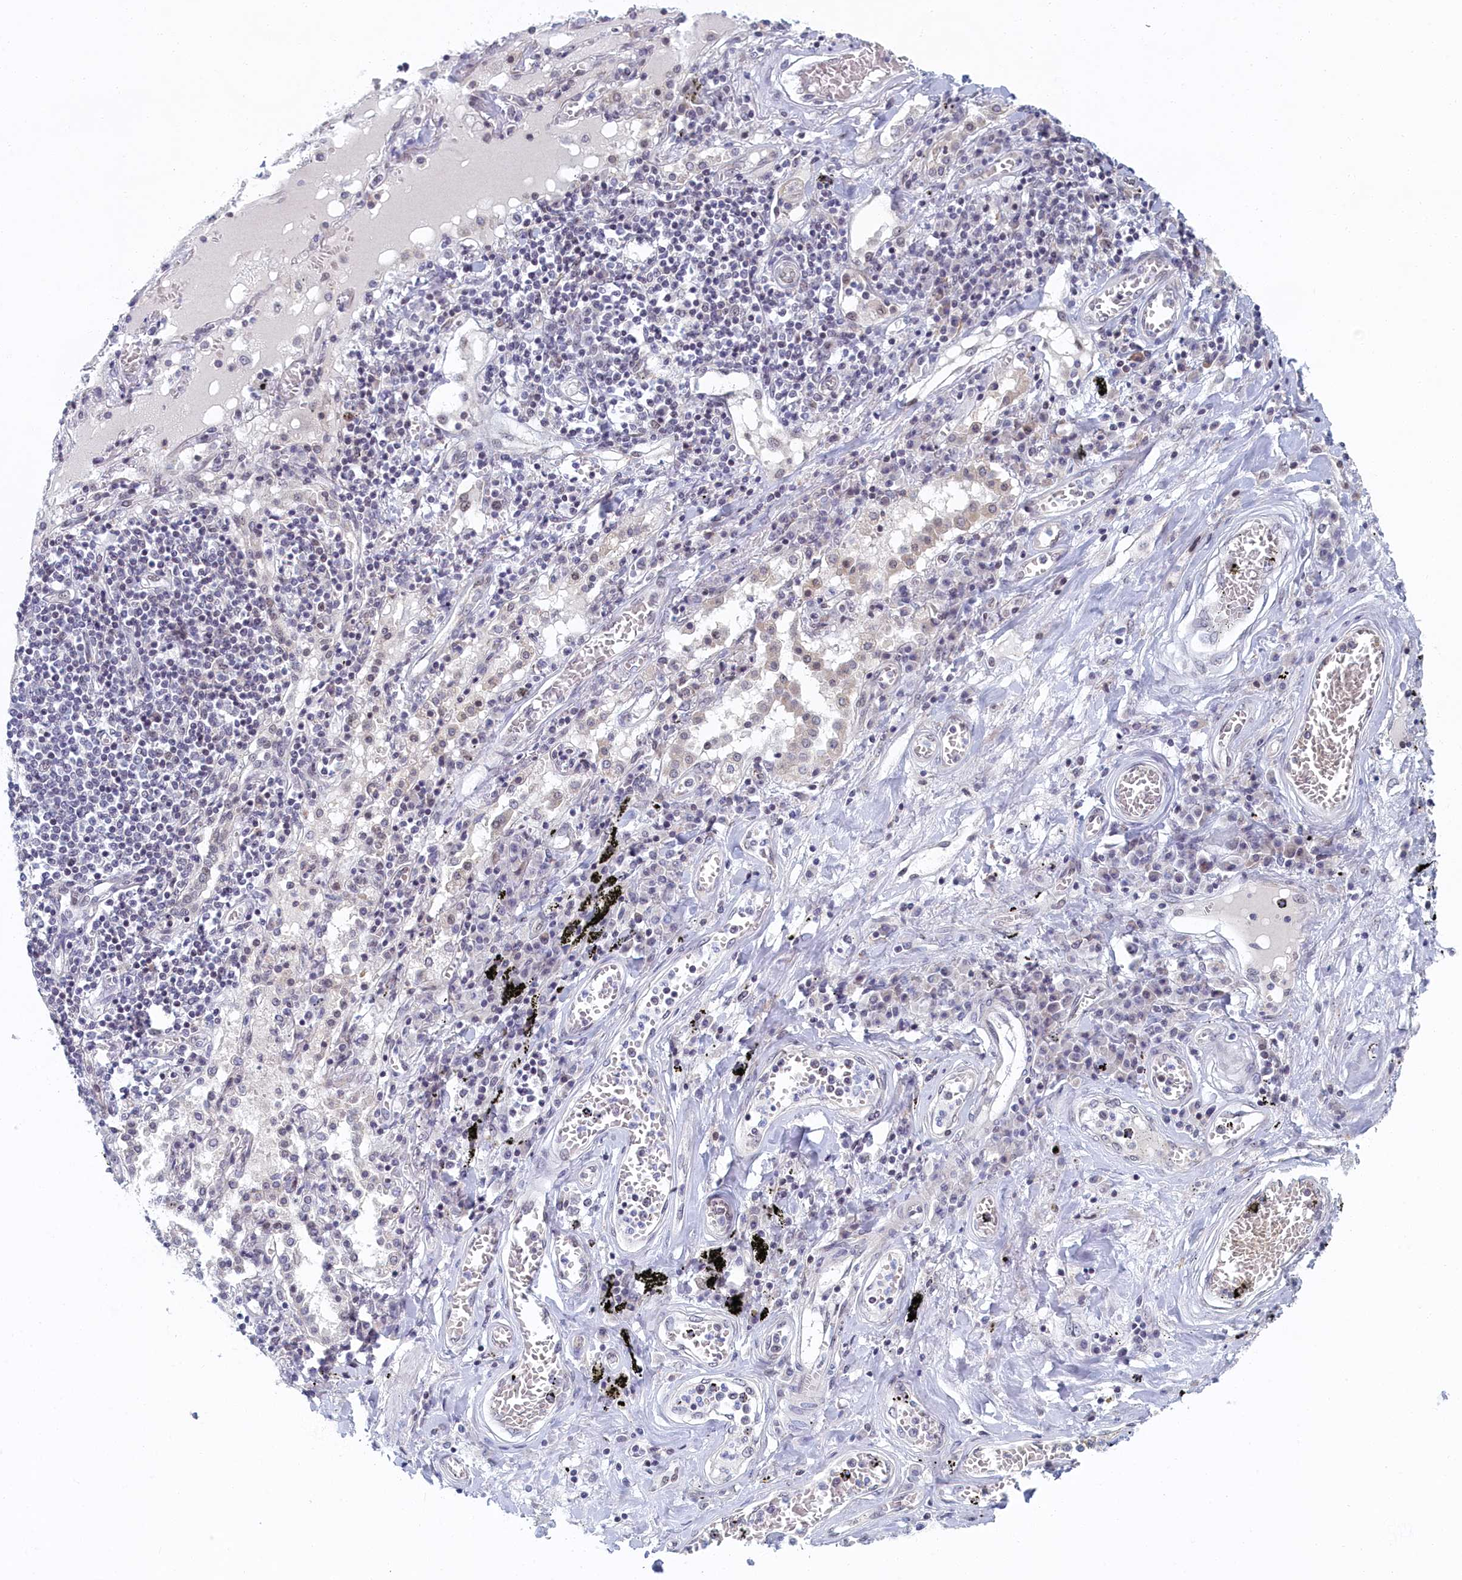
{"staining": {"intensity": "negative", "quantity": "none", "location": "none"}, "tissue": "lung cancer", "cell_type": "Tumor cells", "image_type": "cancer", "snomed": [{"axis": "morphology", "description": "Squamous cell carcinoma, NOS"}, {"axis": "topography", "description": "Lung"}], "caption": "Squamous cell carcinoma (lung) was stained to show a protein in brown. There is no significant expression in tumor cells. (DAB (3,3'-diaminobenzidine) immunohistochemistry (IHC) visualized using brightfield microscopy, high magnification).", "gene": "DNAJC17", "patient": {"sex": "male", "age": 65}}